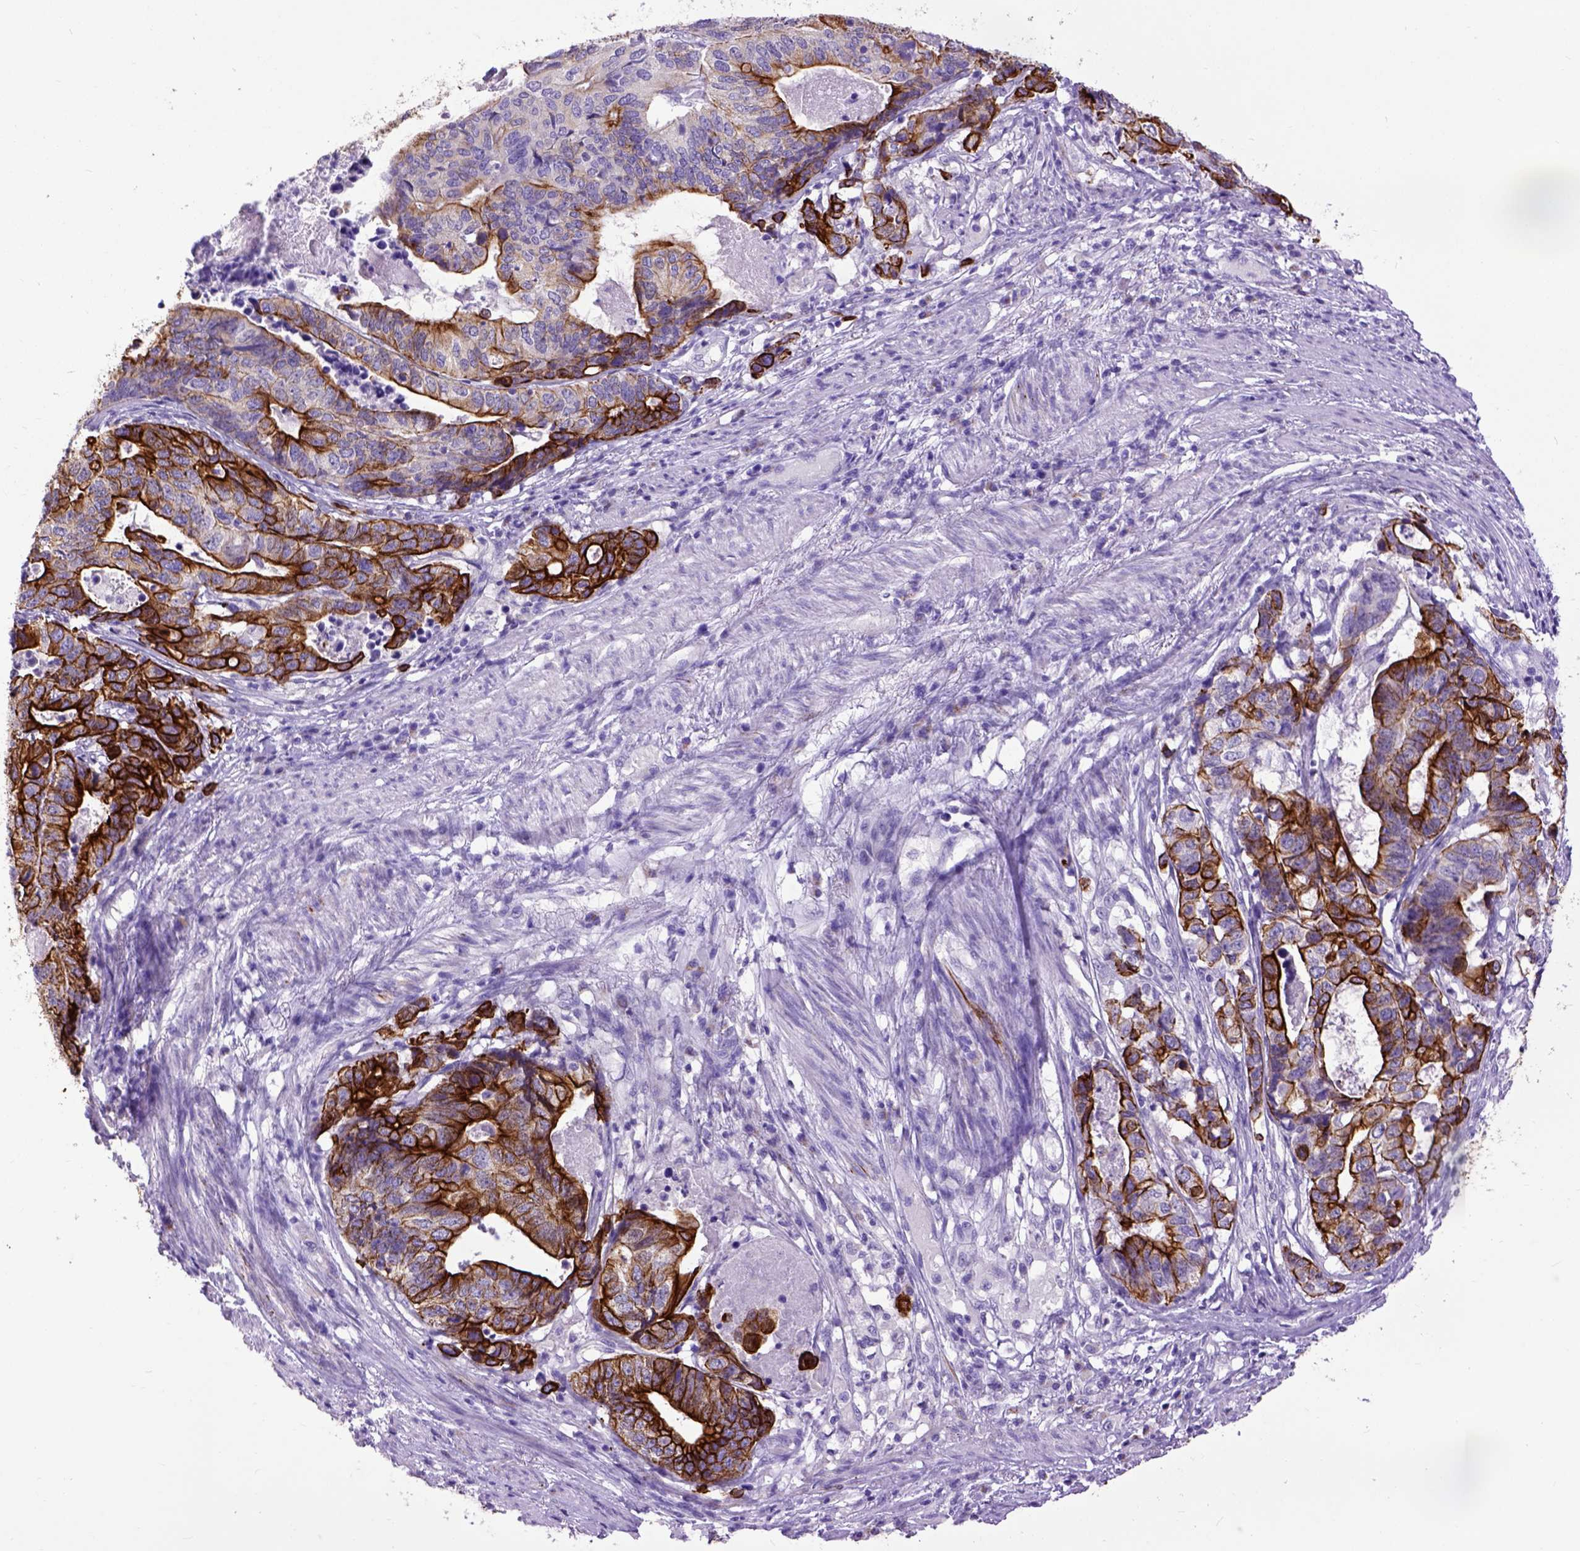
{"staining": {"intensity": "strong", "quantity": ">75%", "location": "cytoplasmic/membranous"}, "tissue": "stomach cancer", "cell_type": "Tumor cells", "image_type": "cancer", "snomed": [{"axis": "morphology", "description": "Adenocarcinoma, NOS"}, {"axis": "topography", "description": "Stomach, upper"}], "caption": "DAB immunohistochemical staining of stomach cancer (adenocarcinoma) exhibits strong cytoplasmic/membranous protein expression in approximately >75% of tumor cells.", "gene": "RAB25", "patient": {"sex": "female", "age": 67}}